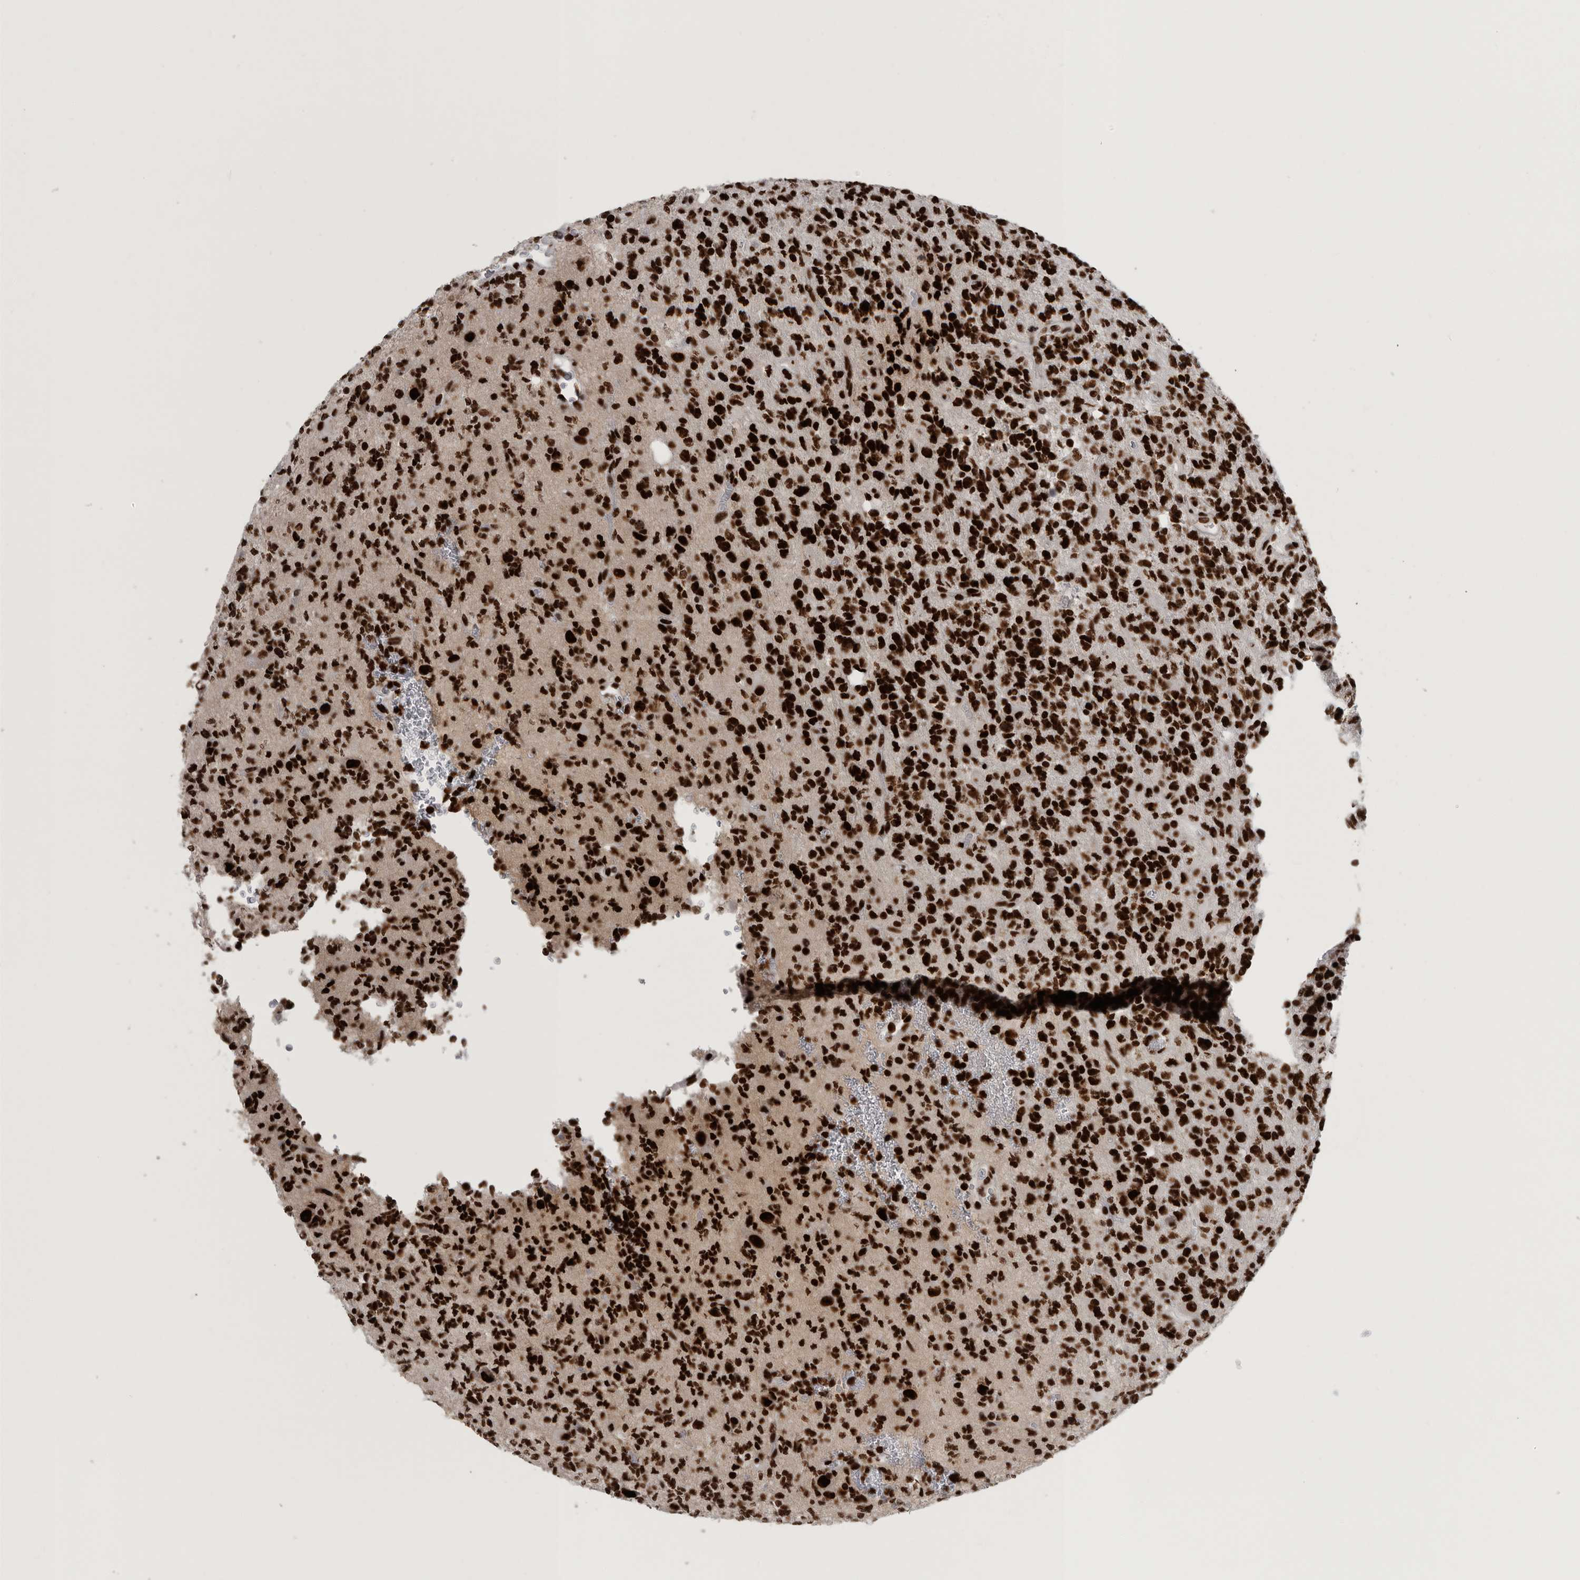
{"staining": {"intensity": "strong", "quantity": ">75%", "location": "nuclear"}, "tissue": "glioma", "cell_type": "Tumor cells", "image_type": "cancer", "snomed": [{"axis": "morphology", "description": "Glioma, malignant, High grade"}, {"axis": "topography", "description": "Brain"}], "caption": "Protein staining of glioma tissue exhibits strong nuclear staining in approximately >75% of tumor cells. The staining is performed using DAB (3,3'-diaminobenzidine) brown chromogen to label protein expression. The nuclei are counter-stained blue using hematoxylin.", "gene": "BCLAF1", "patient": {"sex": "female", "age": 62}}